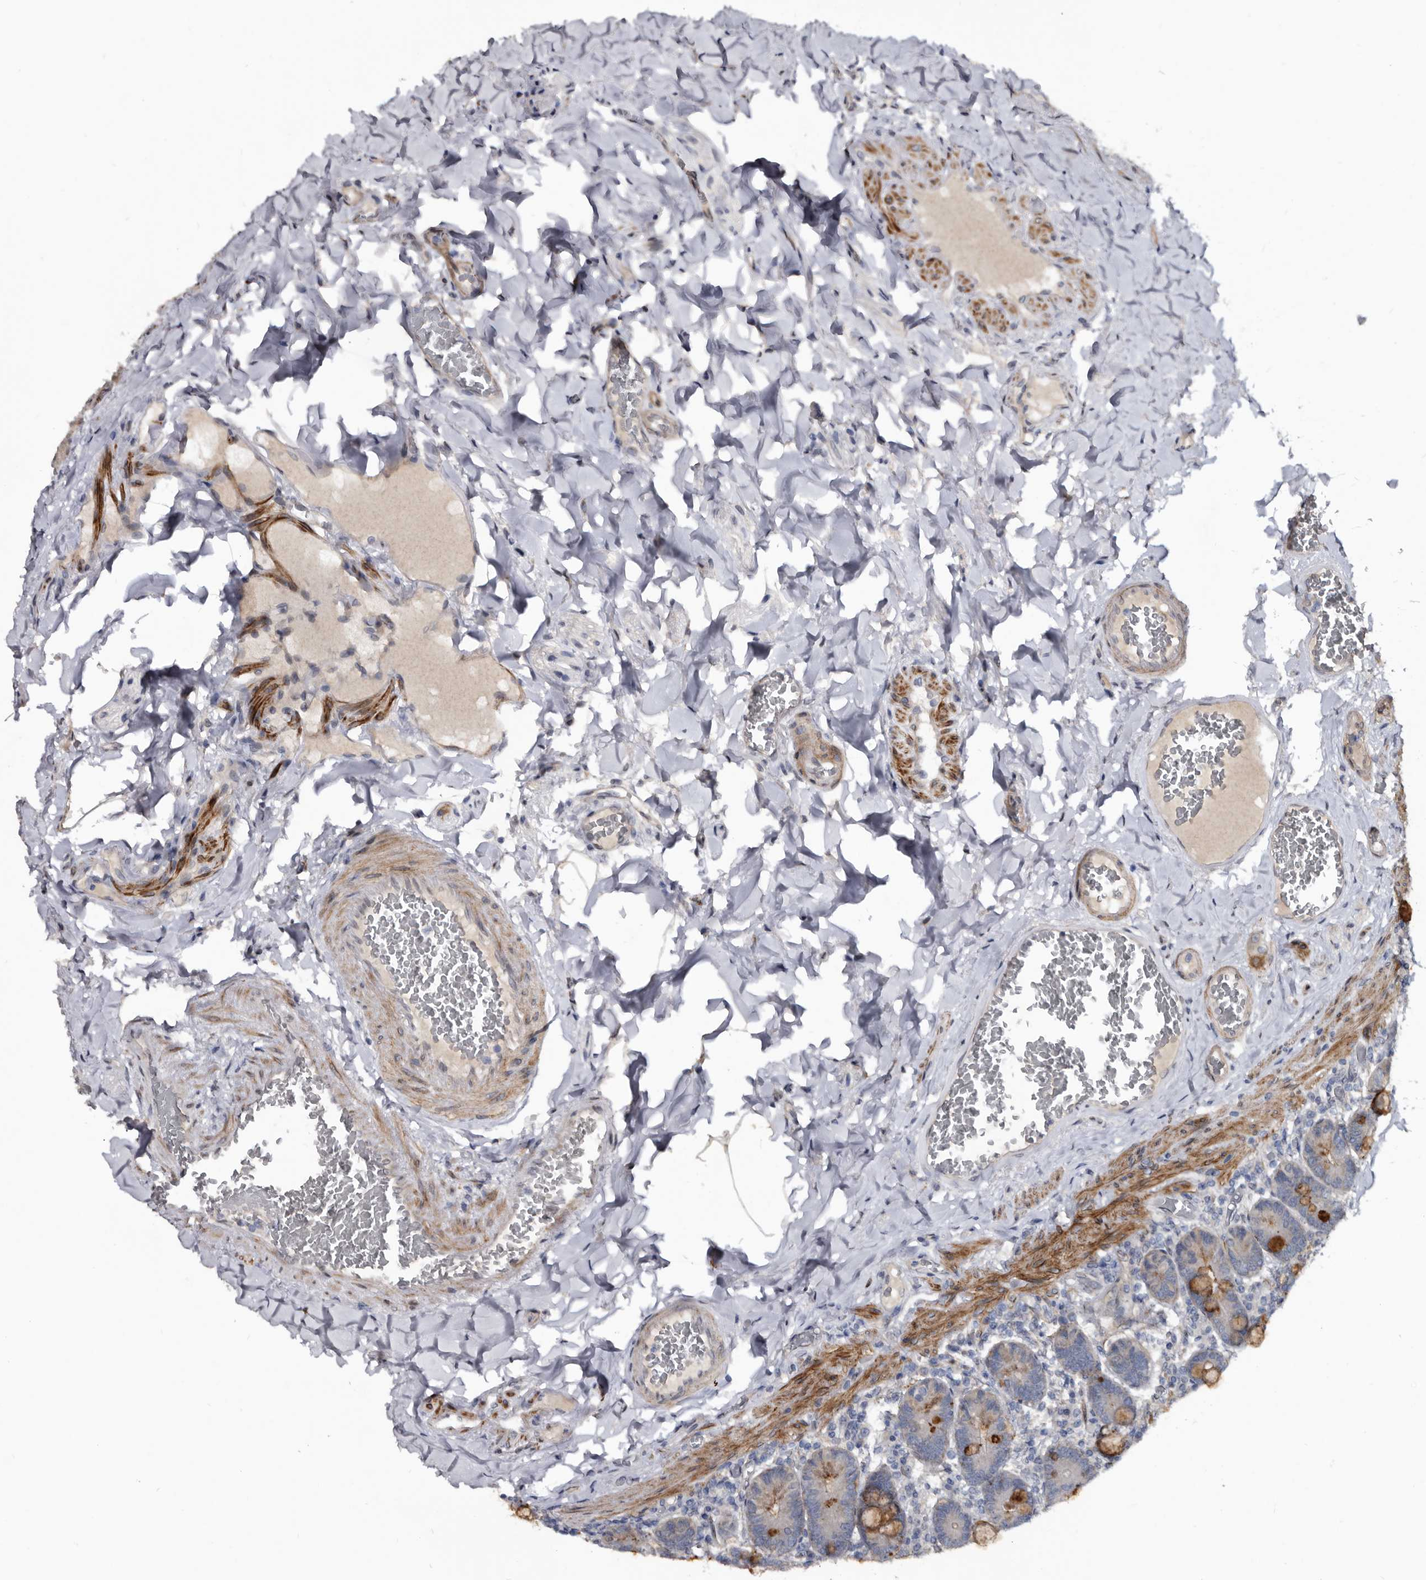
{"staining": {"intensity": "moderate", "quantity": "25%-75%", "location": "cytoplasmic/membranous"}, "tissue": "duodenum", "cell_type": "Glandular cells", "image_type": "normal", "snomed": [{"axis": "morphology", "description": "Normal tissue, NOS"}, {"axis": "topography", "description": "Duodenum"}], "caption": "DAB immunohistochemical staining of benign duodenum displays moderate cytoplasmic/membranous protein staining in approximately 25%-75% of glandular cells.", "gene": "PROM1", "patient": {"sex": "female", "age": 62}}